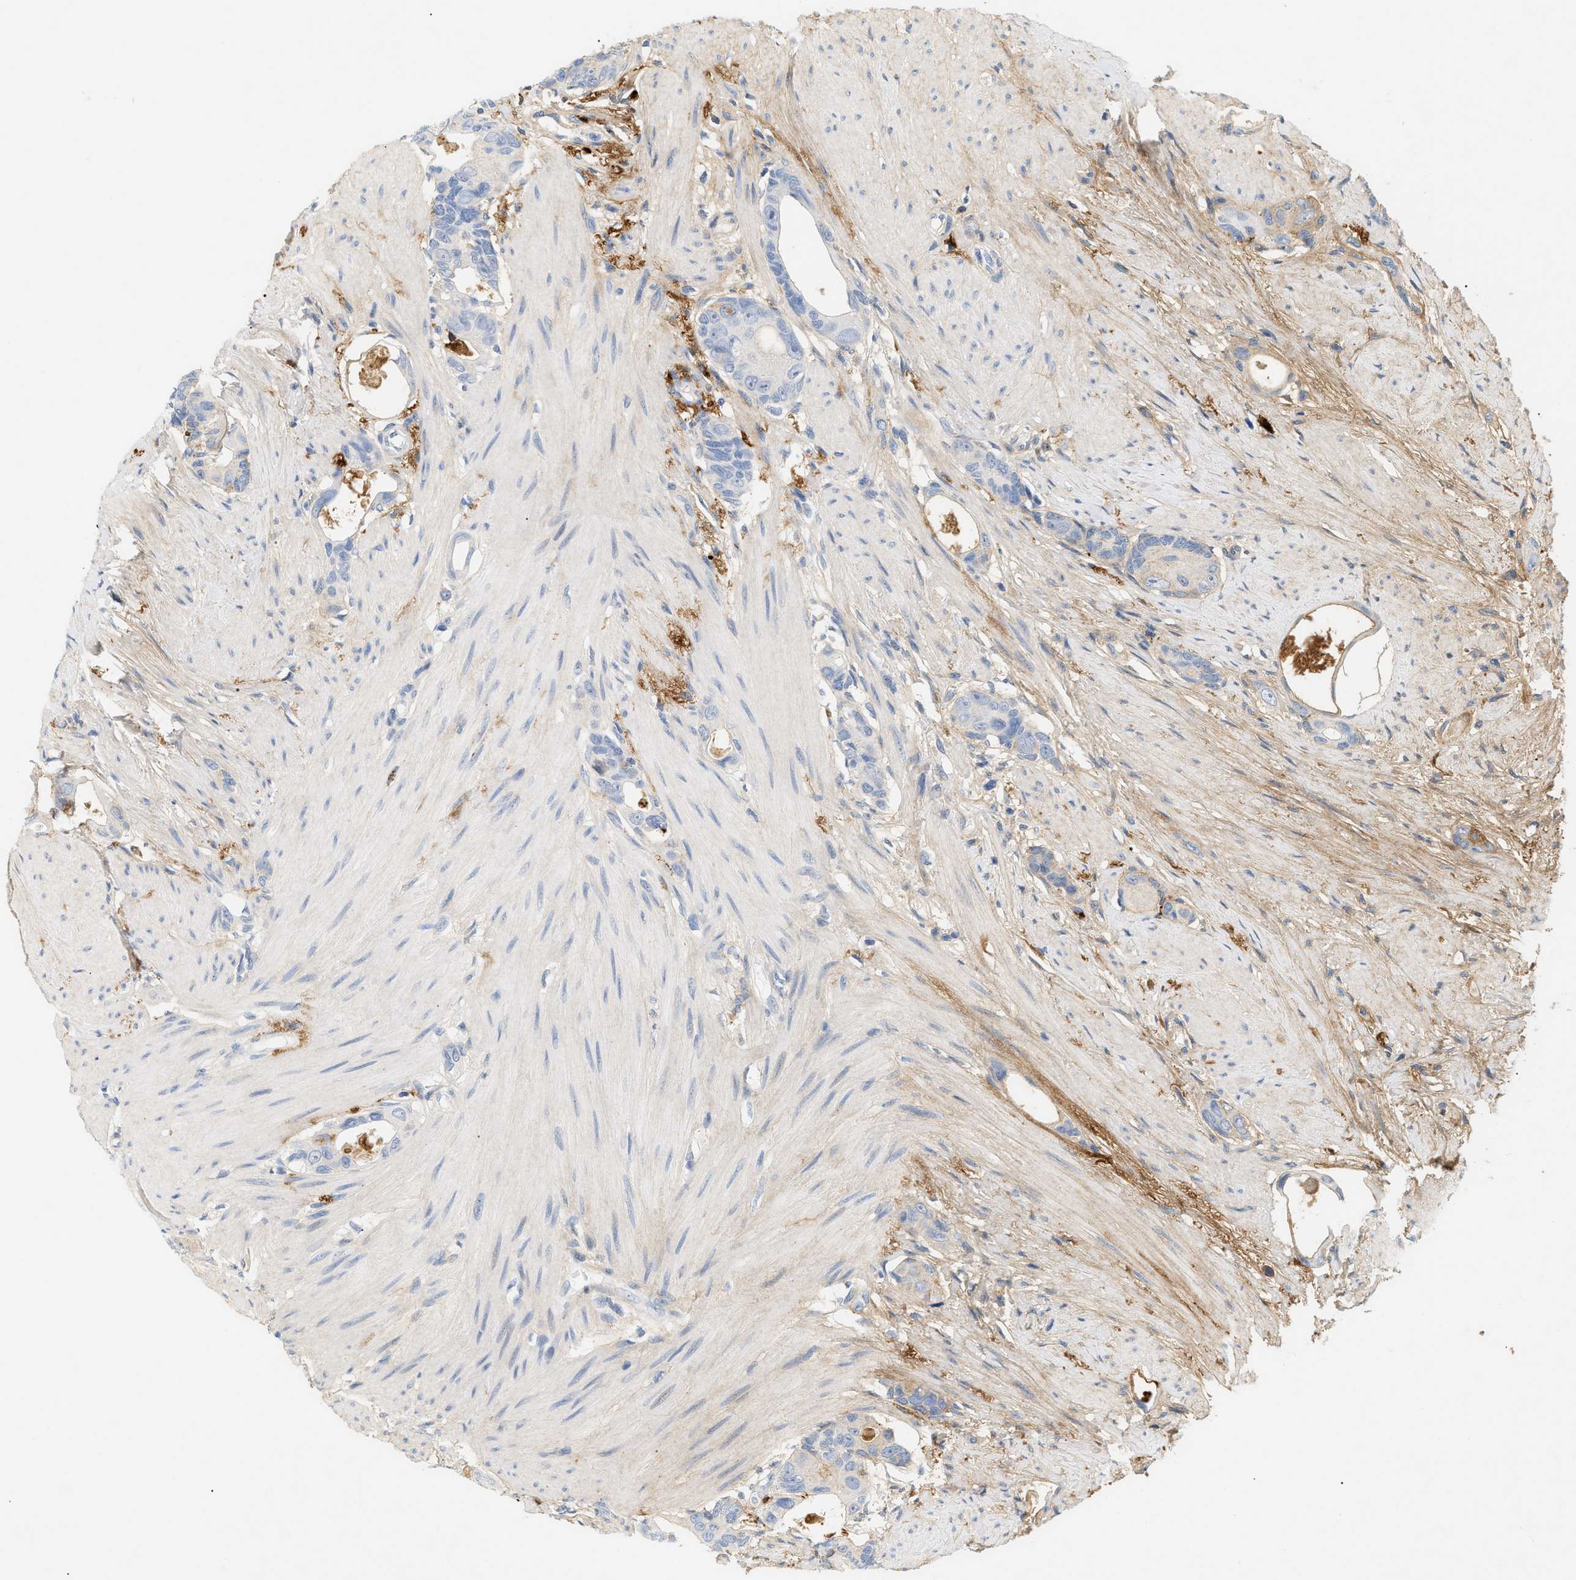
{"staining": {"intensity": "negative", "quantity": "none", "location": "none"}, "tissue": "colorectal cancer", "cell_type": "Tumor cells", "image_type": "cancer", "snomed": [{"axis": "morphology", "description": "Adenocarcinoma, NOS"}, {"axis": "topography", "description": "Rectum"}], "caption": "Adenocarcinoma (colorectal) was stained to show a protein in brown. There is no significant expression in tumor cells.", "gene": "CFH", "patient": {"sex": "male", "age": 51}}